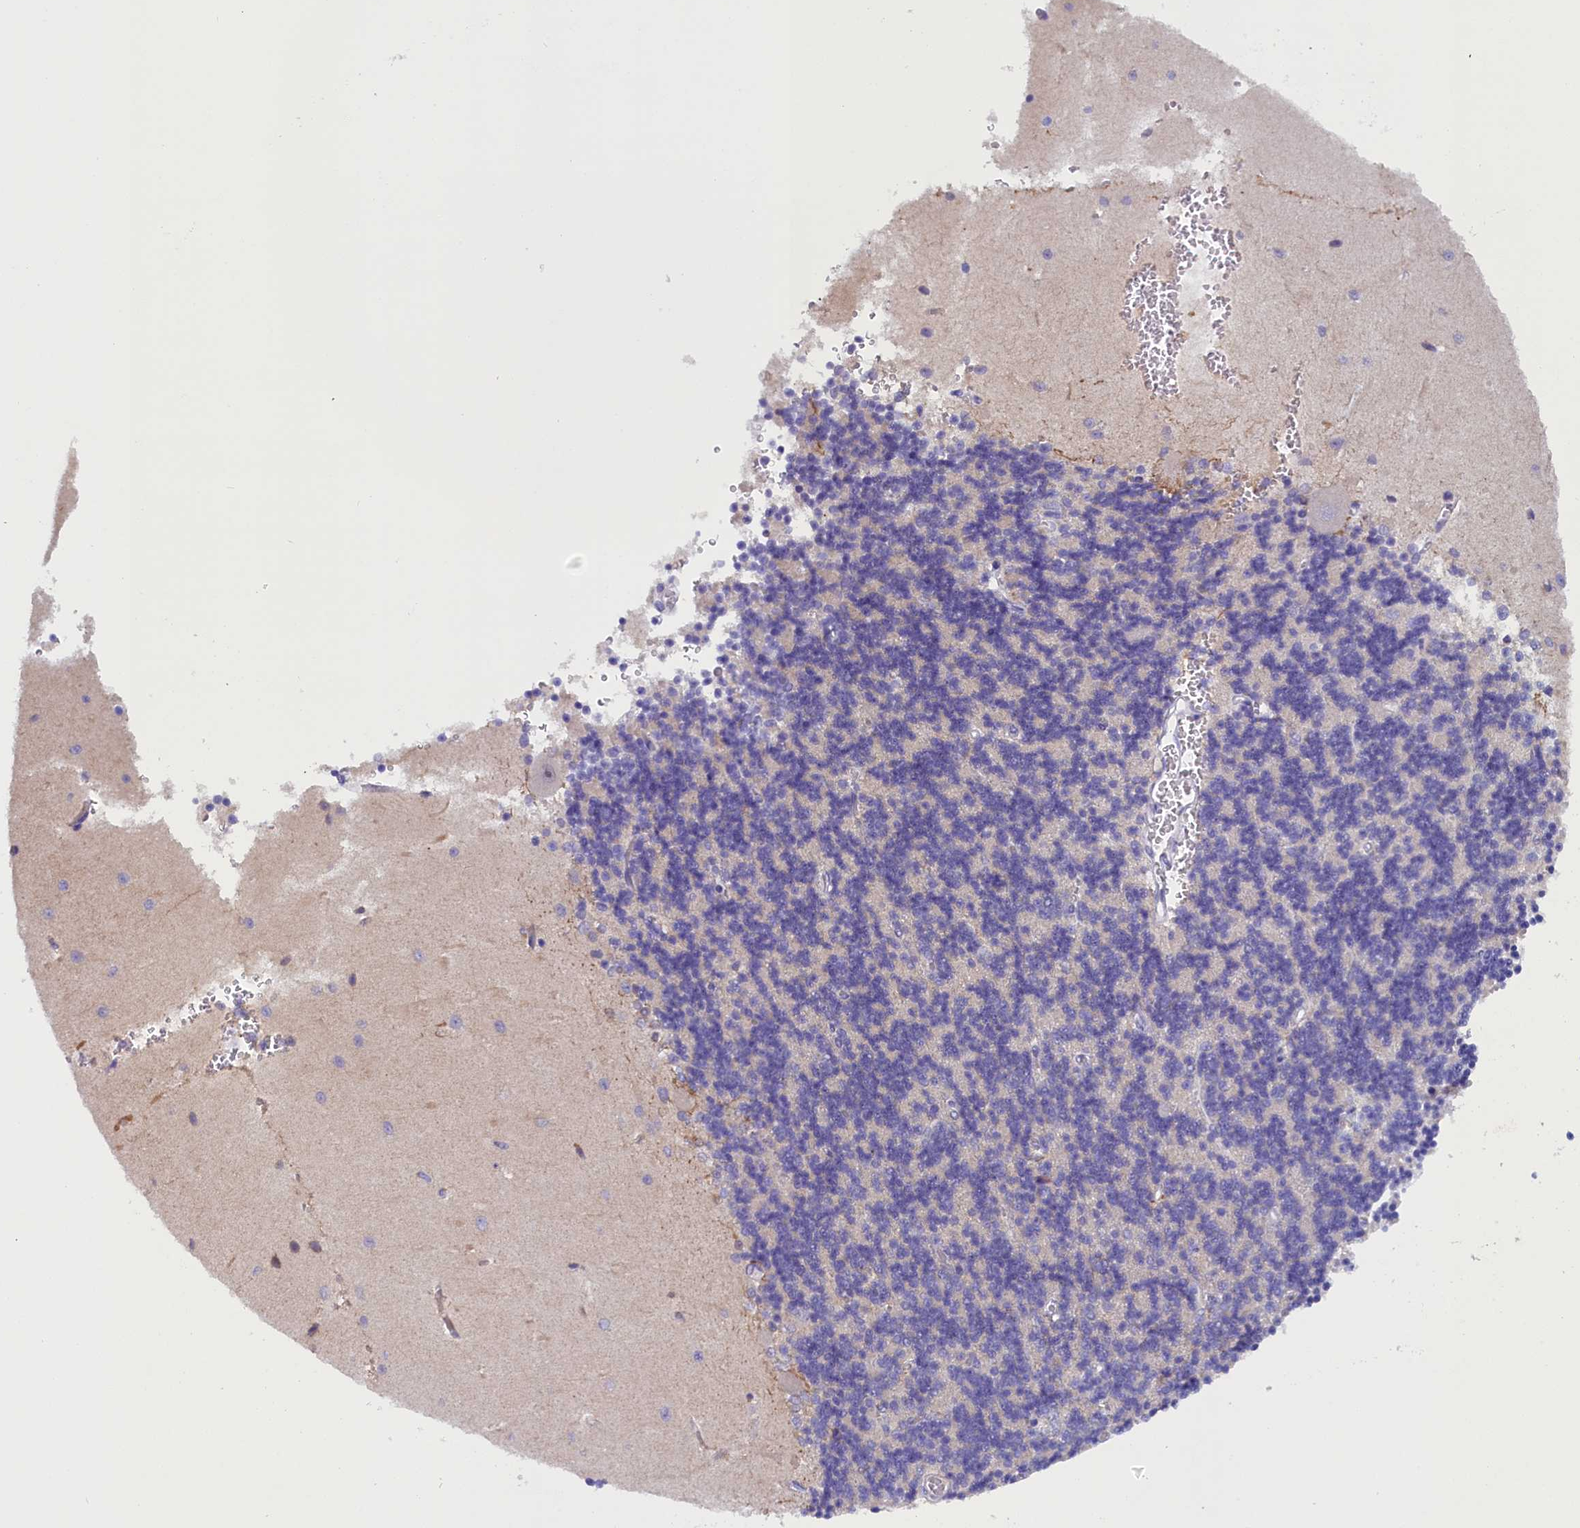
{"staining": {"intensity": "negative", "quantity": "none", "location": "none"}, "tissue": "cerebellum", "cell_type": "Cells in granular layer", "image_type": "normal", "snomed": [{"axis": "morphology", "description": "Normal tissue, NOS"}, {"axis": "topography", "description": "Cerebellum"}], "caption": "This is a image of immunohistochemistry staining of unremarkable cerebellum, which shows no positivity in cells in granular layer. Nuclei are stained in blue.", "gene": "RTTN", "patient": {"sex": "male", "age": 37}}